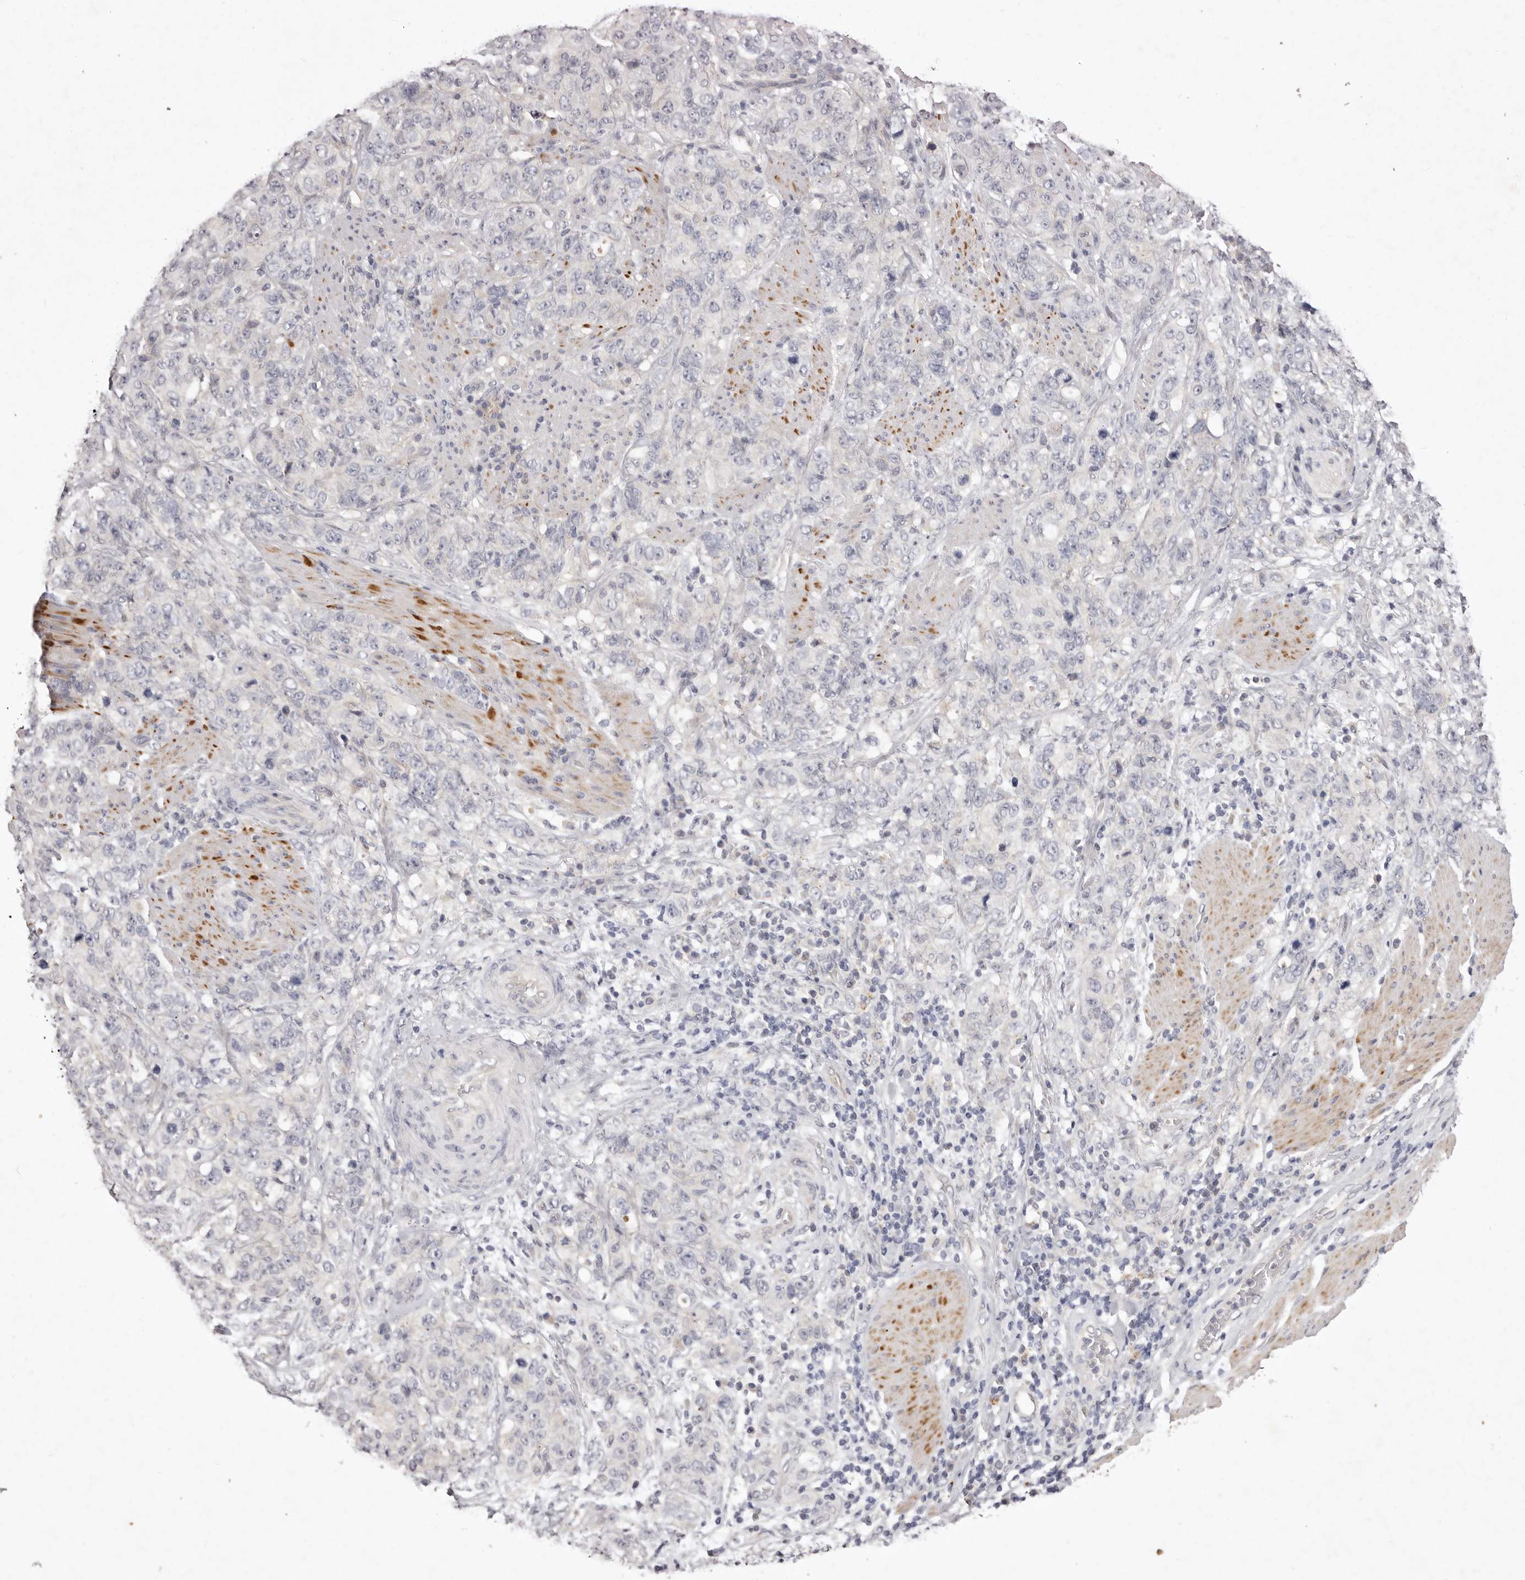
{"staining": {"intensity": "negative", "quantity": "none", "location": "none"}, "tissue": "stomach cancer", "cell_type": "Tumor cells", "image_type": "cancer", "snomed": [{"axis": "morphology", "description": "Adenocarcinoma, NOS"}, {"axis": "topography", "description": "Stomach"}], "caption": "Tumor cells show no significant protein positivity in stomach cancer.", "gene": "GARNL3", "patient": {"sex": "male", "age": 48}}